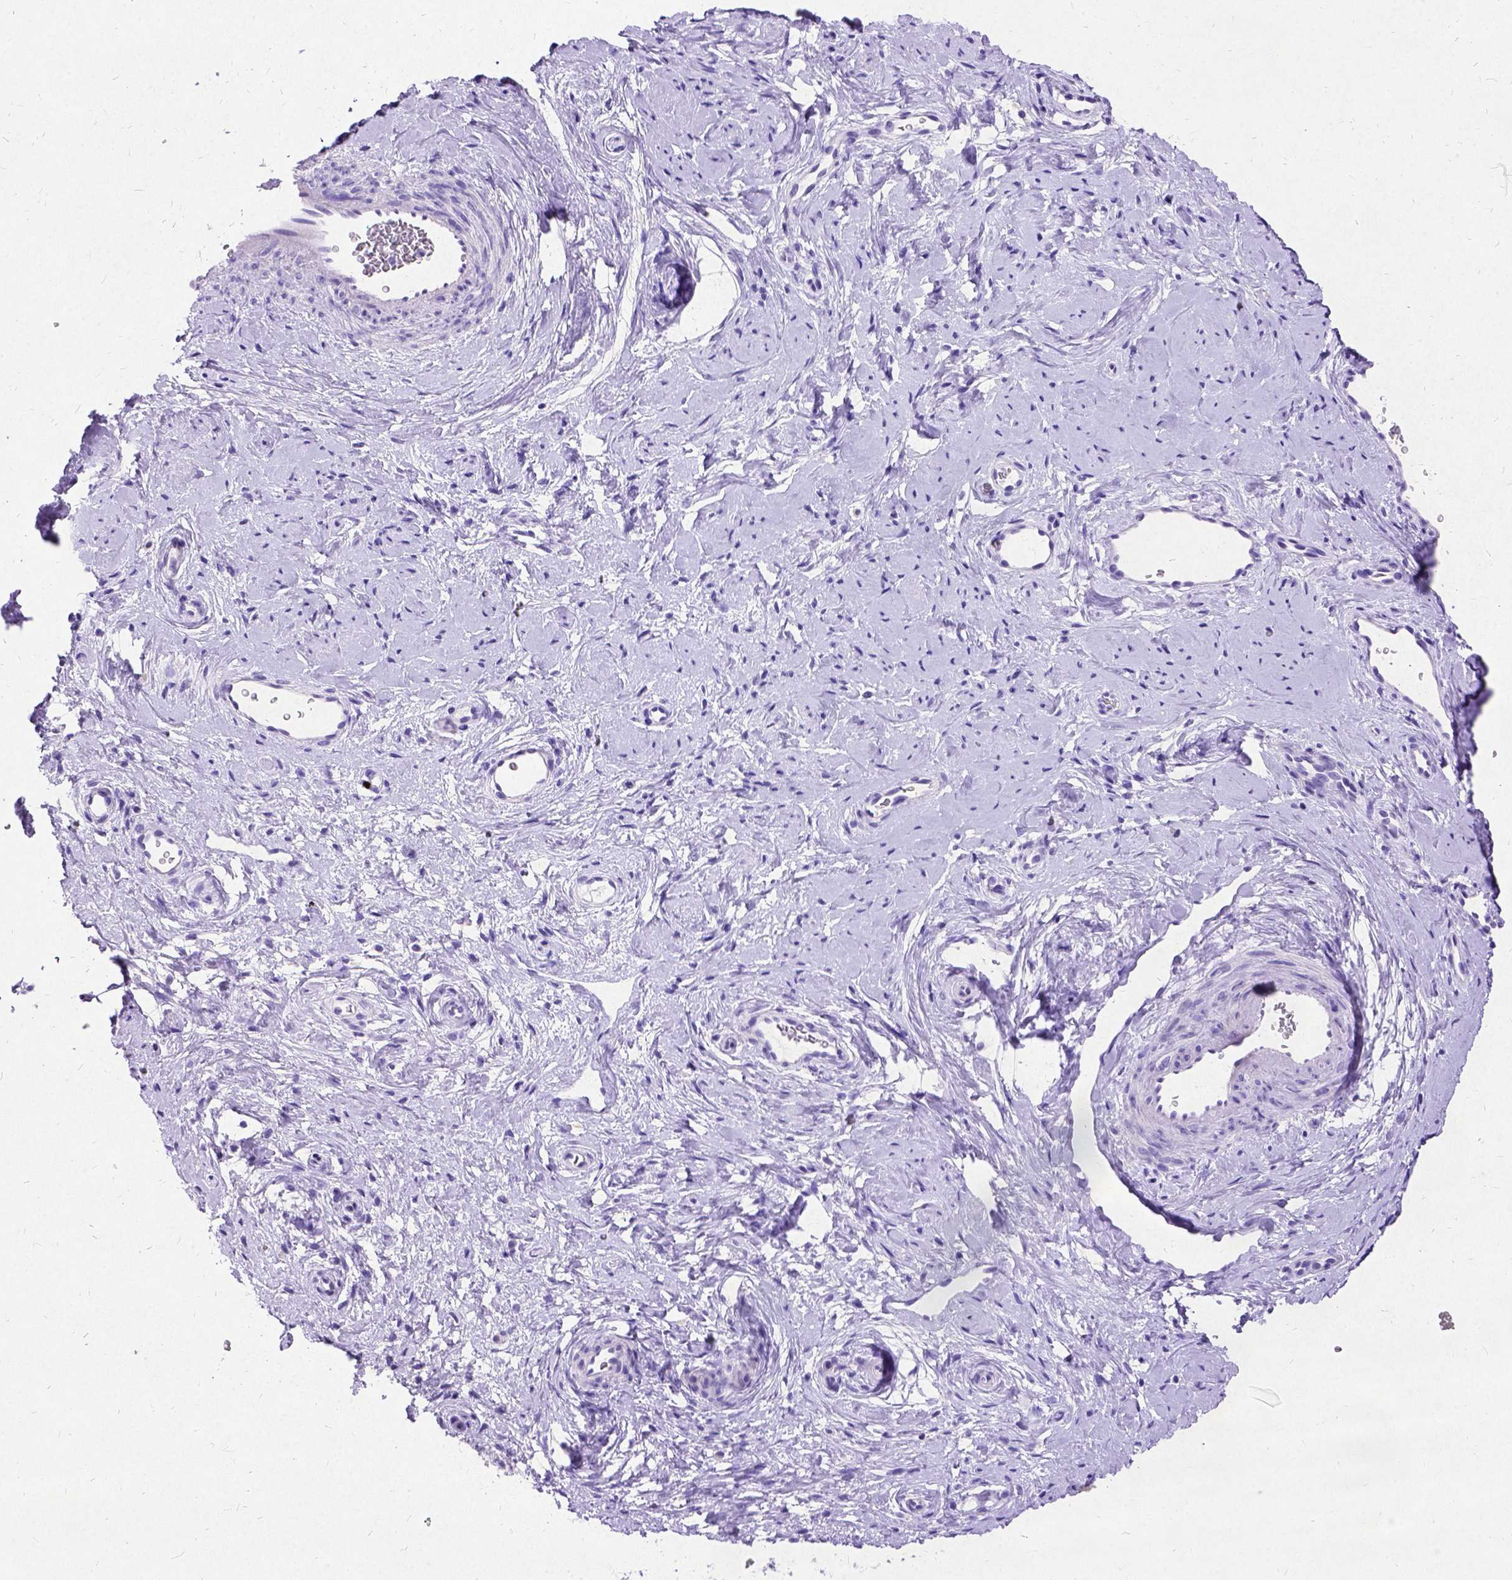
{"staining": {"intensity": "negative", "quantity": "none", "location": "none"}, "tissue": "cervix", "cell_type": "Squamous epithelial cells", "image_type": "normal", "snomed": [{"axis": "morphology", "description": "Normal tissue, NOS"}, {"axis": "topography", "description": "Cervix"}], "caption": "This is a histopathology image of immunohistochemistry staining of unremarkable cervix, which shows no positivity in squamous epithelial cells.", "gene": "NEUROD4", "patient": {"sex": "female", "age": 34}}